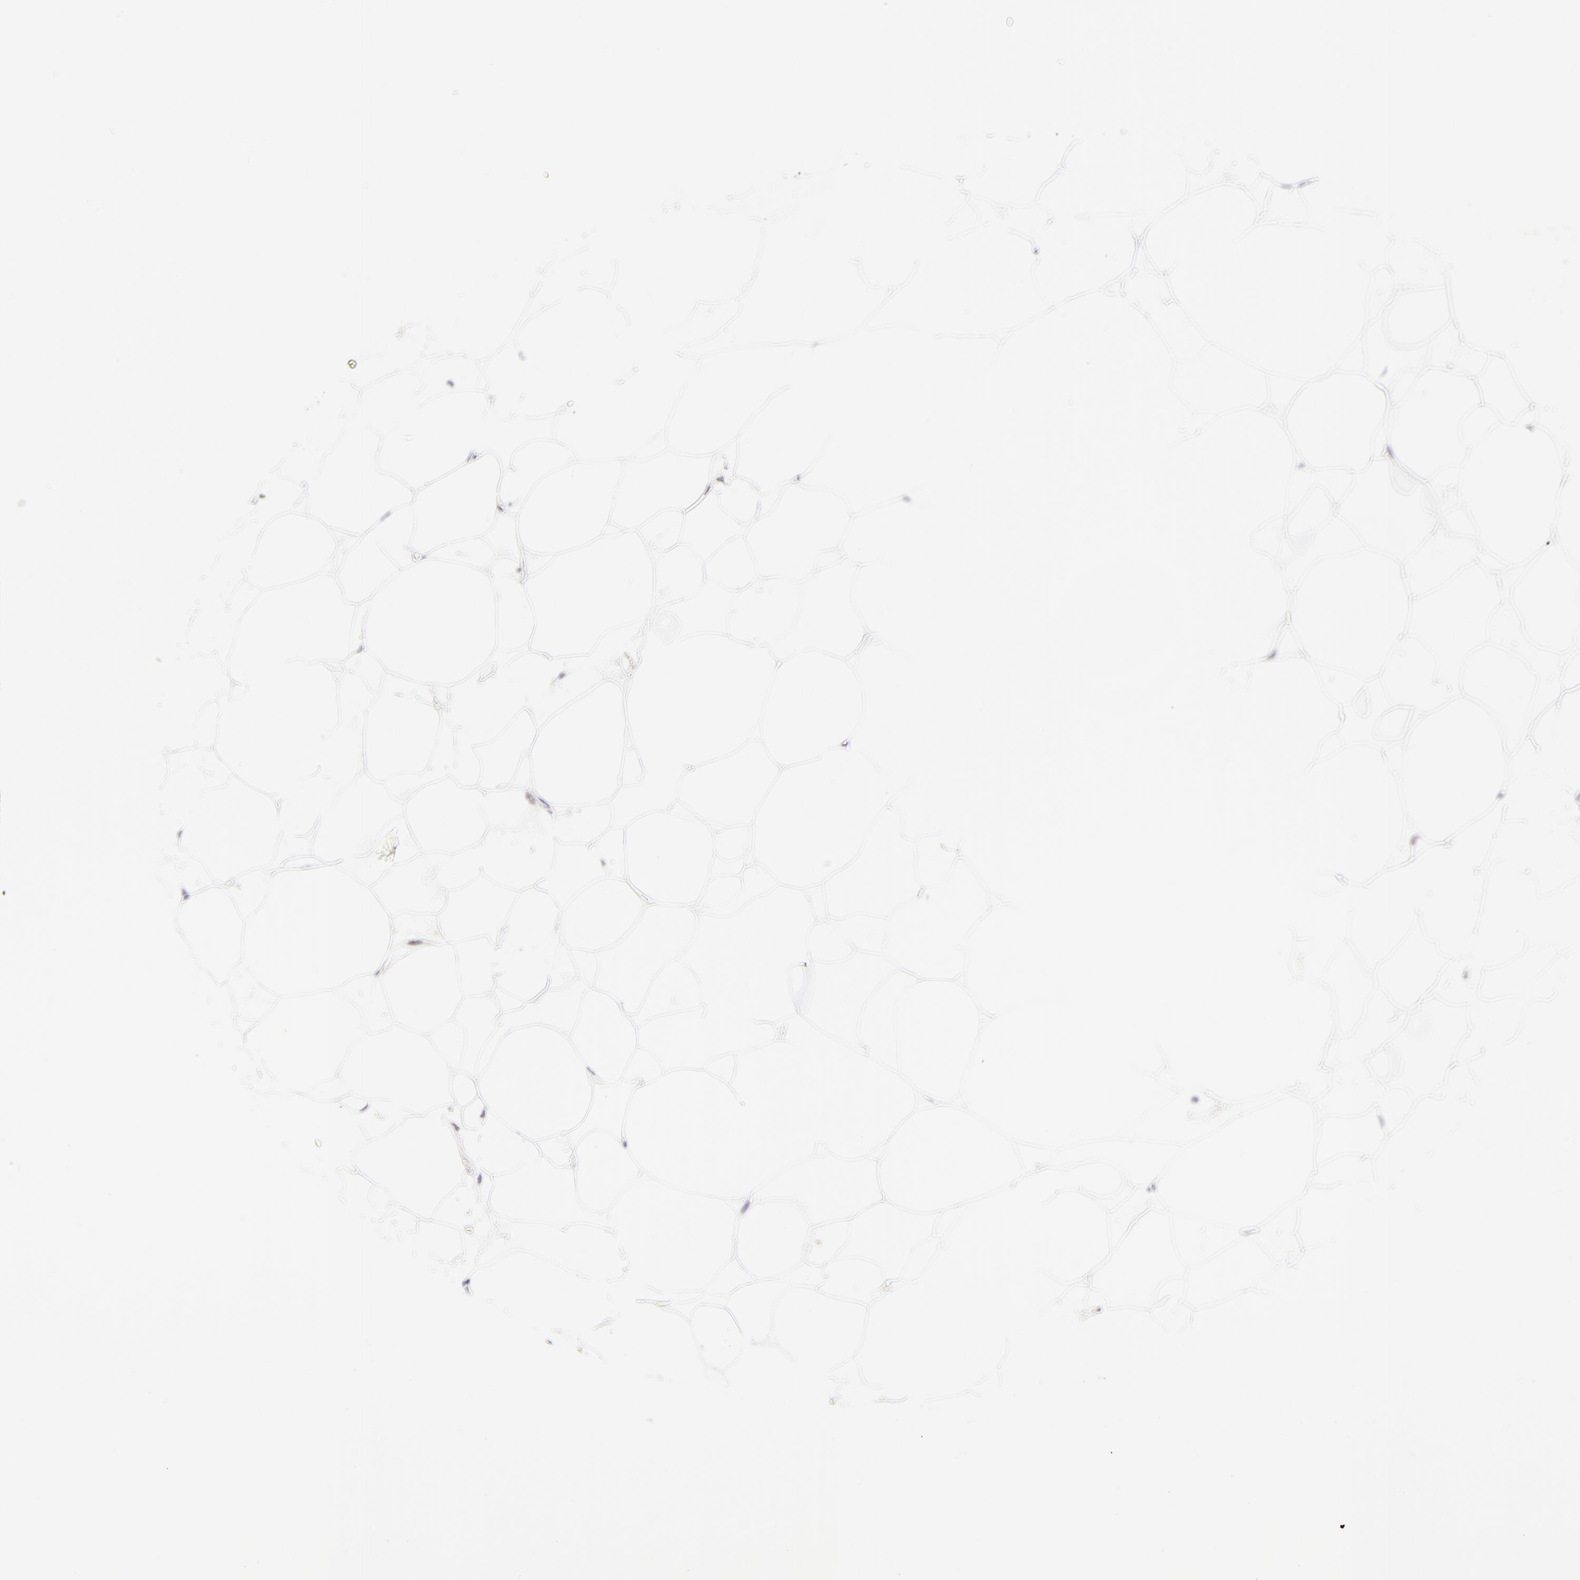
{"staining": {"intensity": "negative", "quantity": "none", "location": "none"}, "tissue": "adipose tissue", "cell_type": "Adipocytes", "image_type": "normal", "snomed": [{"axis": "morphology", "description": "Normal tissue, NOS"}, {"axis": "morphology", "description": "Duct carcinoma"}, {"axis": "topography", "description": "Breast"}, {"axis": "topography", "description": "Adipose tissue"}], "caption": "Immunohistochemical staining of normal adipose tissue reveals no significant positivity in adipocytes. (IHC, brightfield microscopy, high magnification).", "gene": "PBDC1", "patient": {"sex": "female", "age": 37}}